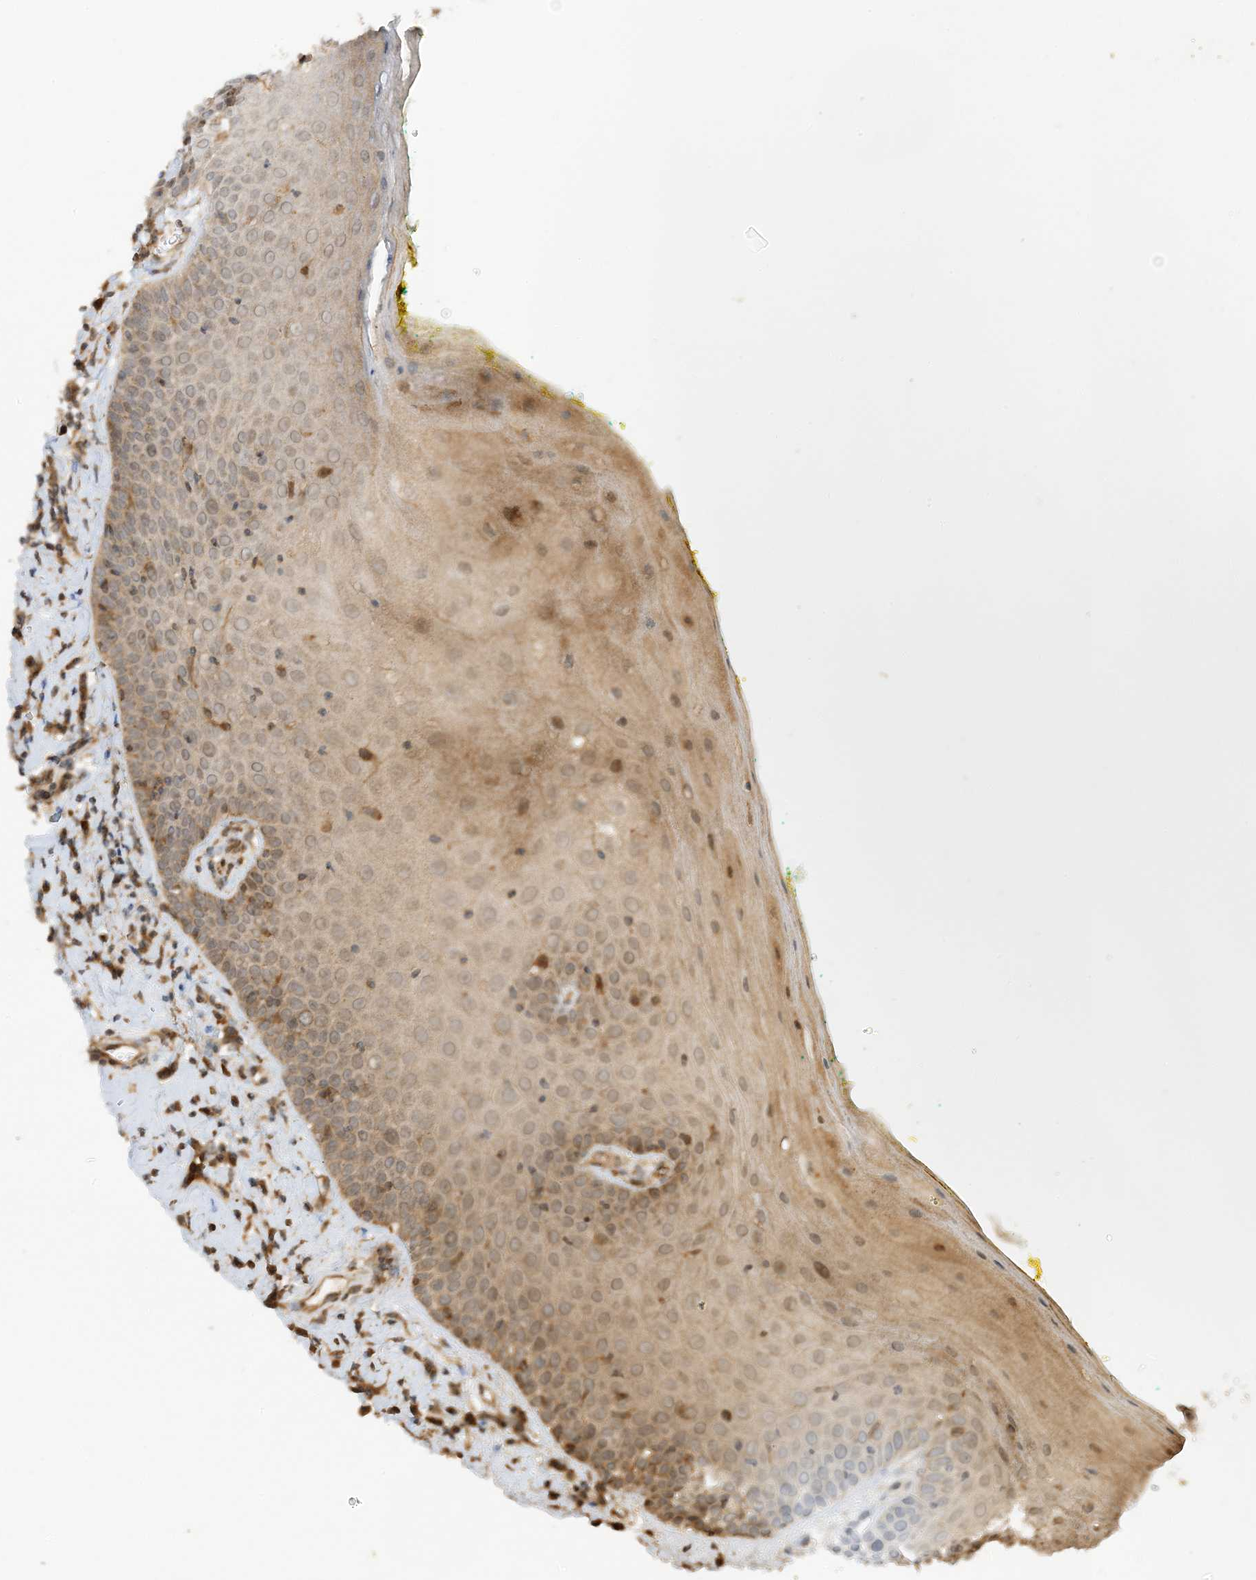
{"staining": {"intensity": "moderate", "quantity": ">75%", "location": "cytoplasmic/membranous"}, "tissue": "oral mucosa", "cell_type": "Squamous epithelial cells", "image_type": "normal", "snomed": [{"axis": "morphology", "description": "Normal tissue, NOS"}, {"axis": "morphology", "description": "Squamous cell carcinoma, NOS"}, {"axis": "topography", "description": "Oral tissue"}, {"axis": "topography", "description": "Head-Neck"}], "caption": "Immunohistochemistry micrograph of benign oral mucosa: oral mucosa stained using immunohistochemistry demonstrates medium levels of moderate protein expression localized specifically in the cytoplasmic/membranous of squamous epithelial cells, appearing as a cytoplasmic/membranous brown color.", "gene": "XRN1", "patient": {"sex": "female", "age": 70}}